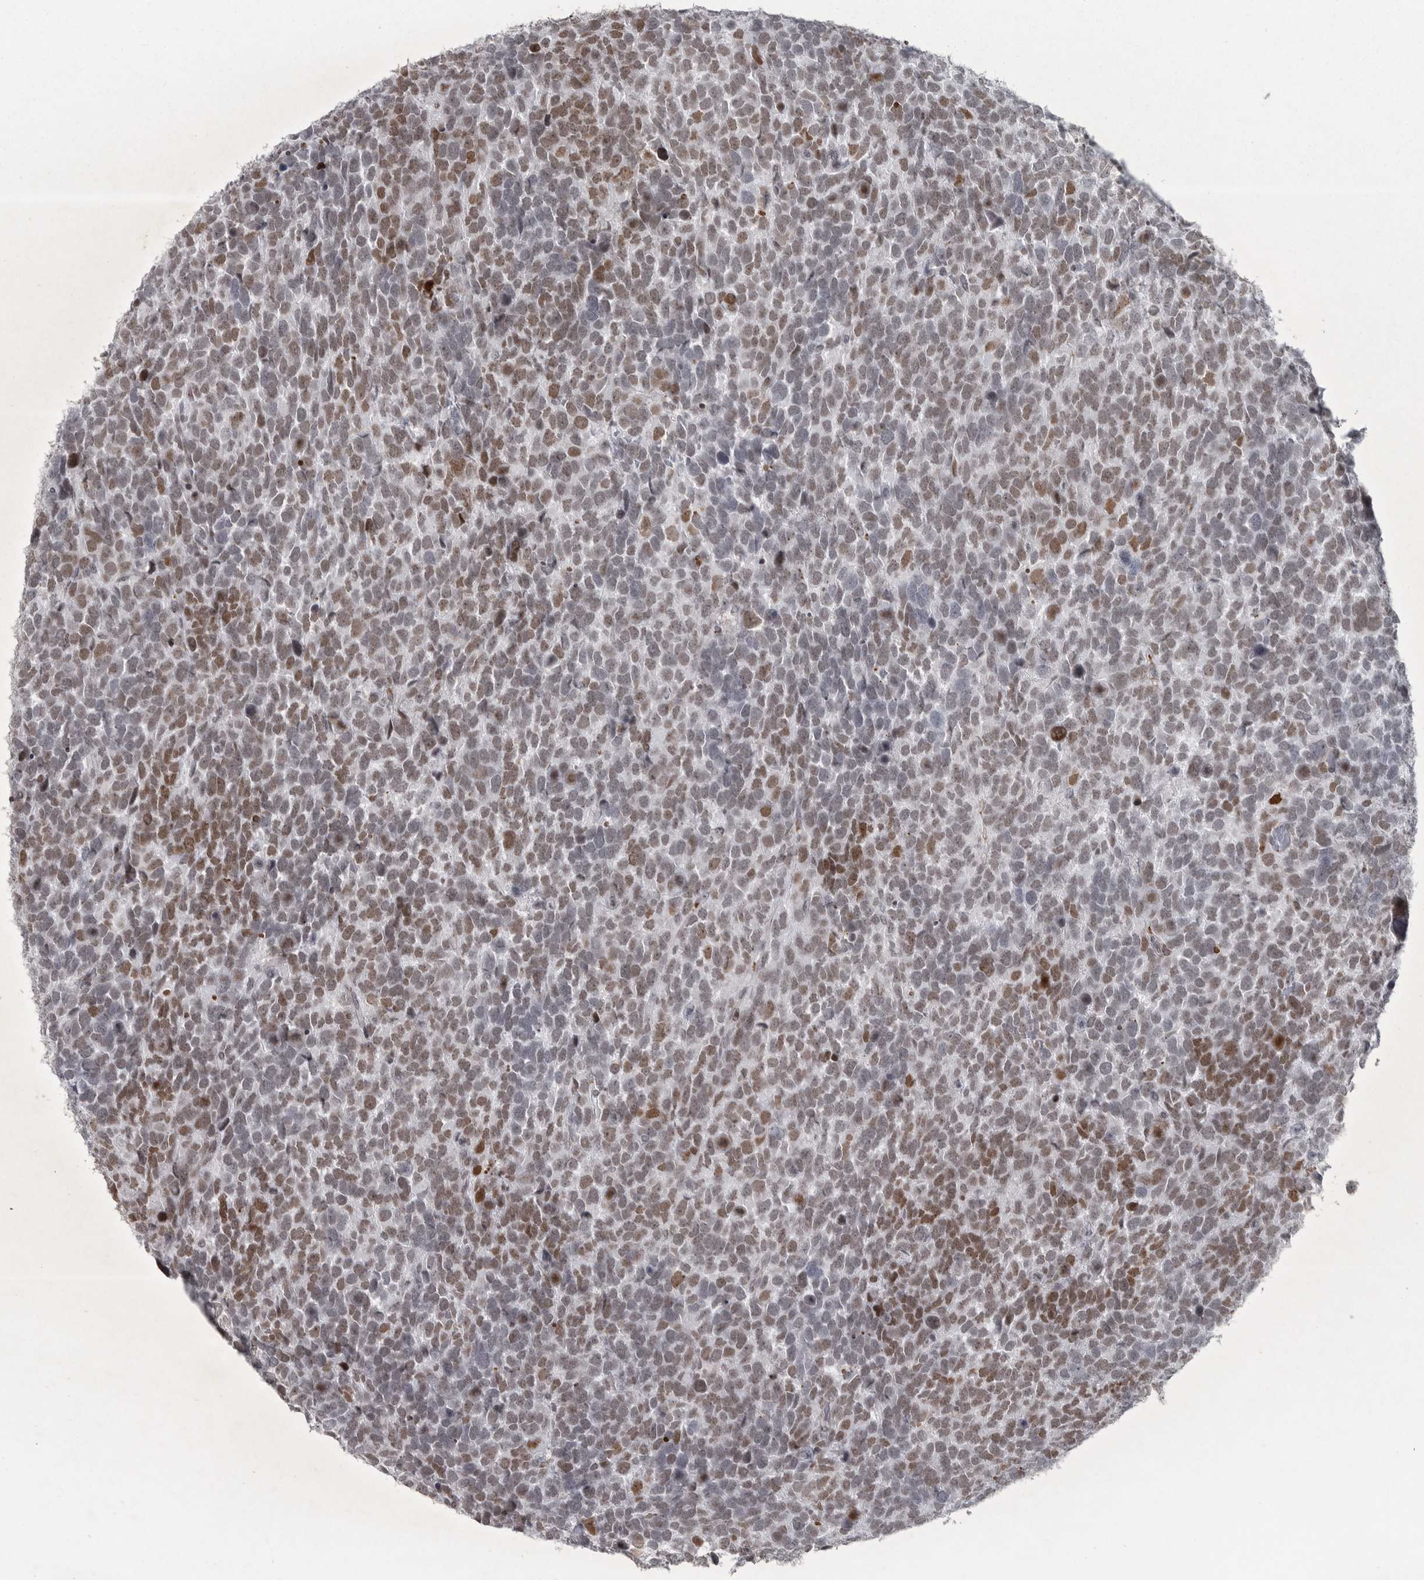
{"staining": {"intensity": "moderate", "quantity": ">75%", "location": "nuclear"}, "tissue": "urothelial cancer", "cell_type": "Tumor cells", "image_type": "cancer", "snomed": [{"axis": "morphology", "description": "Urothelial carcinoma, High grade"}, {"axis": "topography", "description": "Urinary bladder"}], "caption": "Urothelial cancer stained with a protein marker displays moderate staining in tumor cells.", "gene": "HMGN3", "patient": {"sex": "female", "age": 82}}